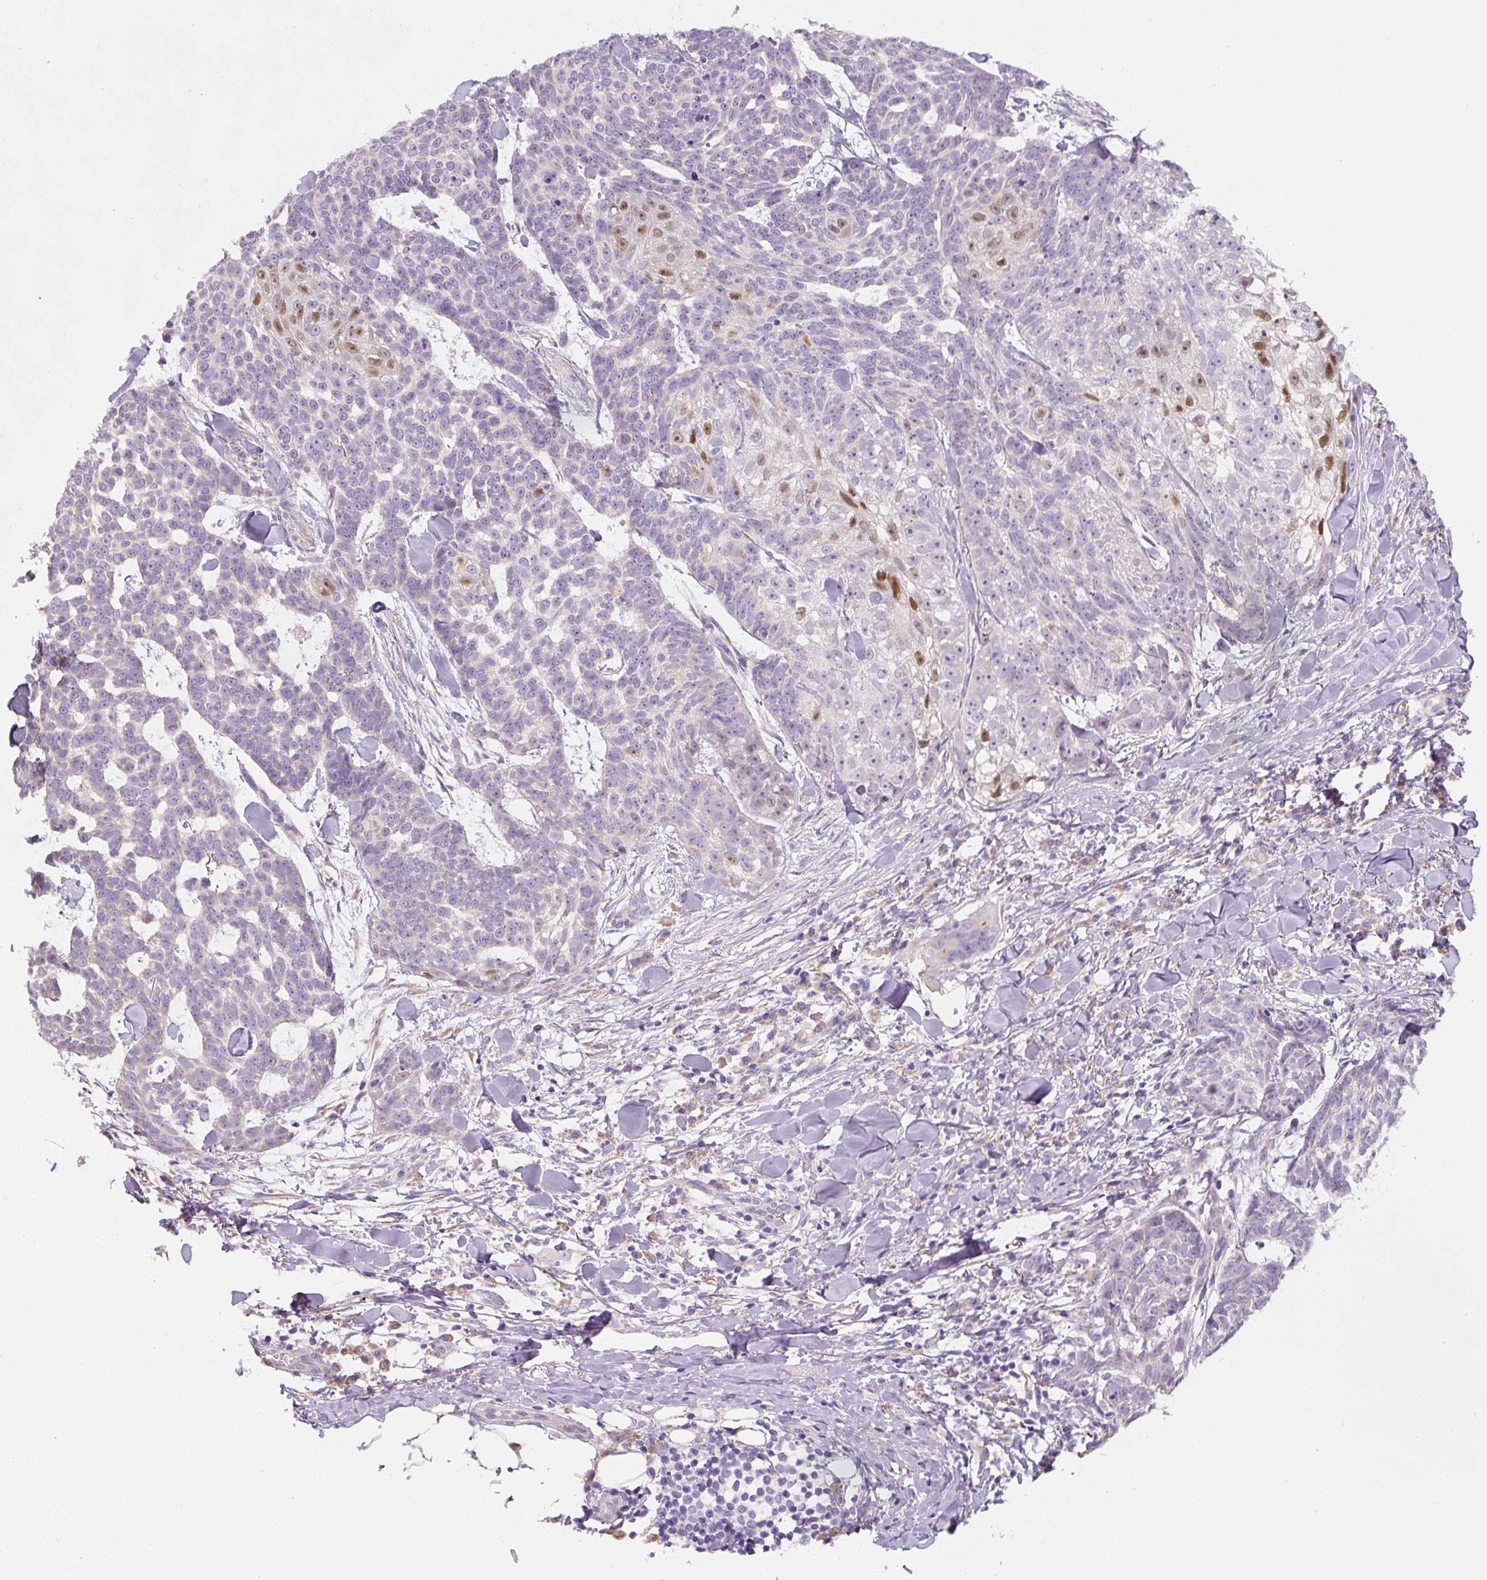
{"staining": {"intensity": "negative", "quantity": "none", "location": "none"}, "tissue": "skin cancer", "cell_type": "Tumor cells", "image_type": "cancer", "snomed": [{"axis": "morphology", "description": "Basal cell carcinoma"}, {"axis": "topography", "description": "Skin"}], "caption": "An image of skin cancer stained for a protein shows no brown staining in tumor cells.", "gene": "PWWP3B", "patient": {"sex": "female", "age": 93}}